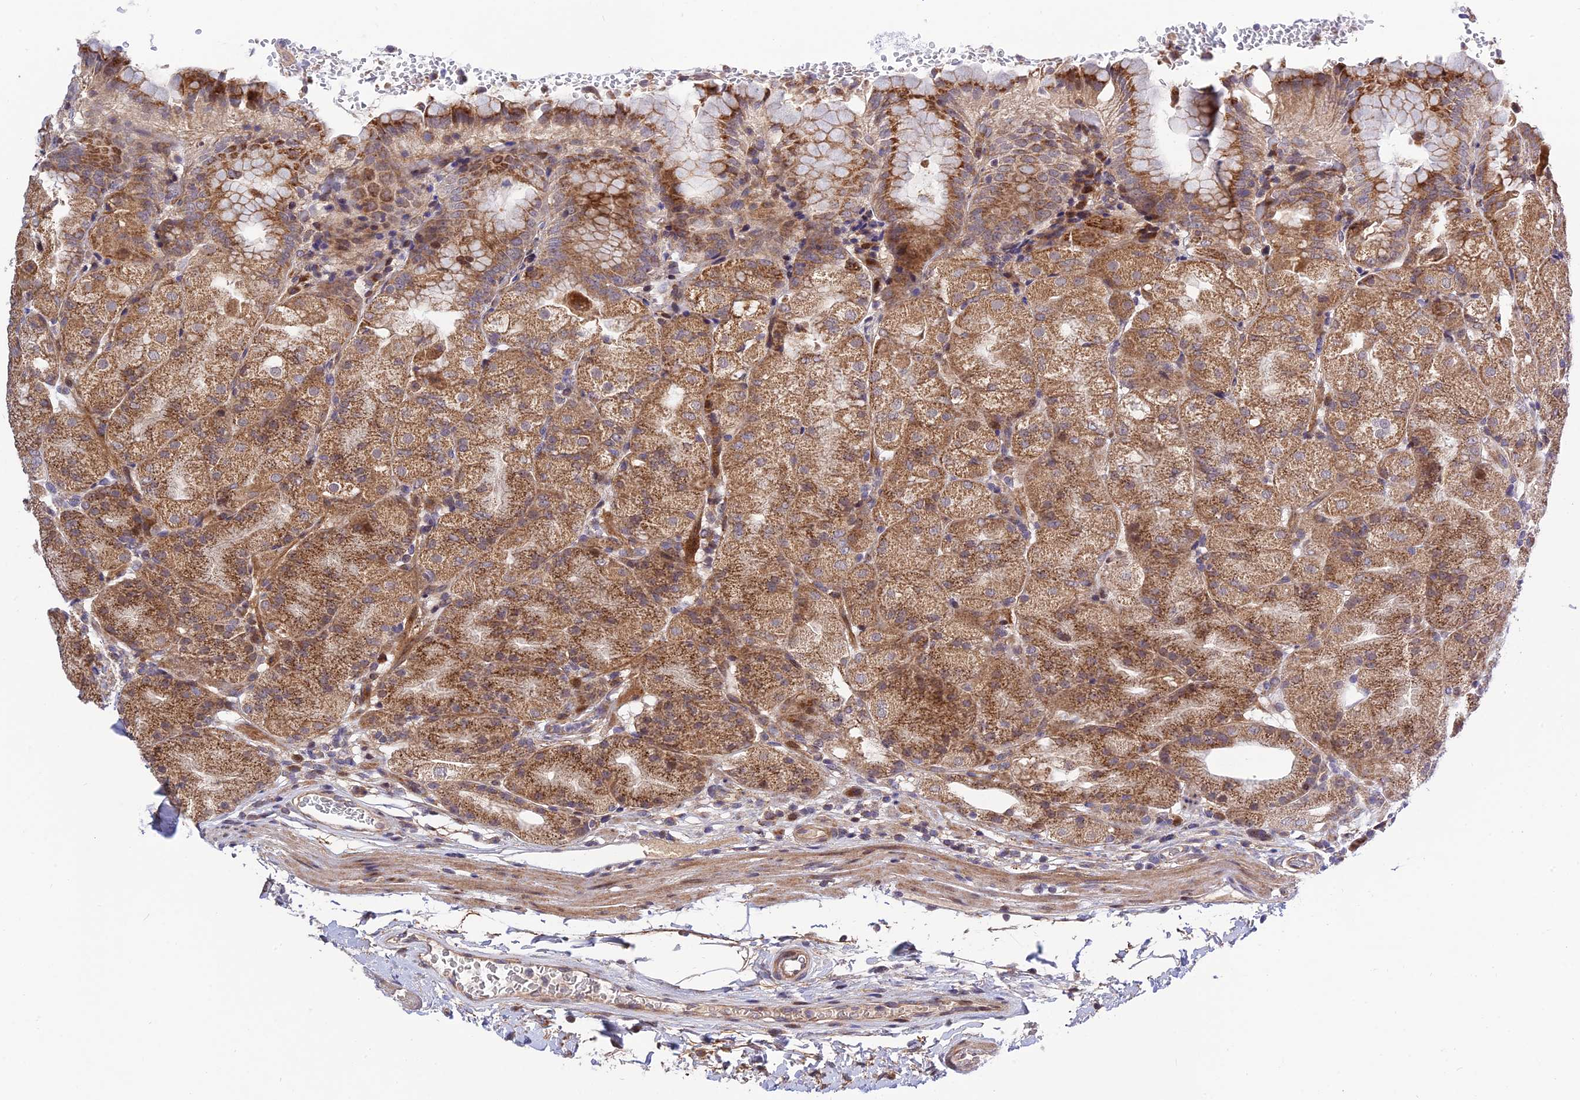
{"staining": {"intensity": "moderate", "quantity": ">75%", "location": "cytoplasmic/membranous"}, "tissue": "stomach", "cell_type": "Glandular cells", "image_type": "normal", "snomed": [{"axis": "morphology", "description": "Normal tissue, NOS"}, {"axis": "topography", "description": "Stomach, upper"}, {"axis": "topography", "description": "Stomach, lower"}], "caption": "An image showing moderate cytoplasmic/membranous staining in approximately >75% of glandular cells in normal stomach, as visualized by brown immunohistochemical staining.", "gene": "PLEKHG2", "patient": {"sex": "male", "age": 62}}